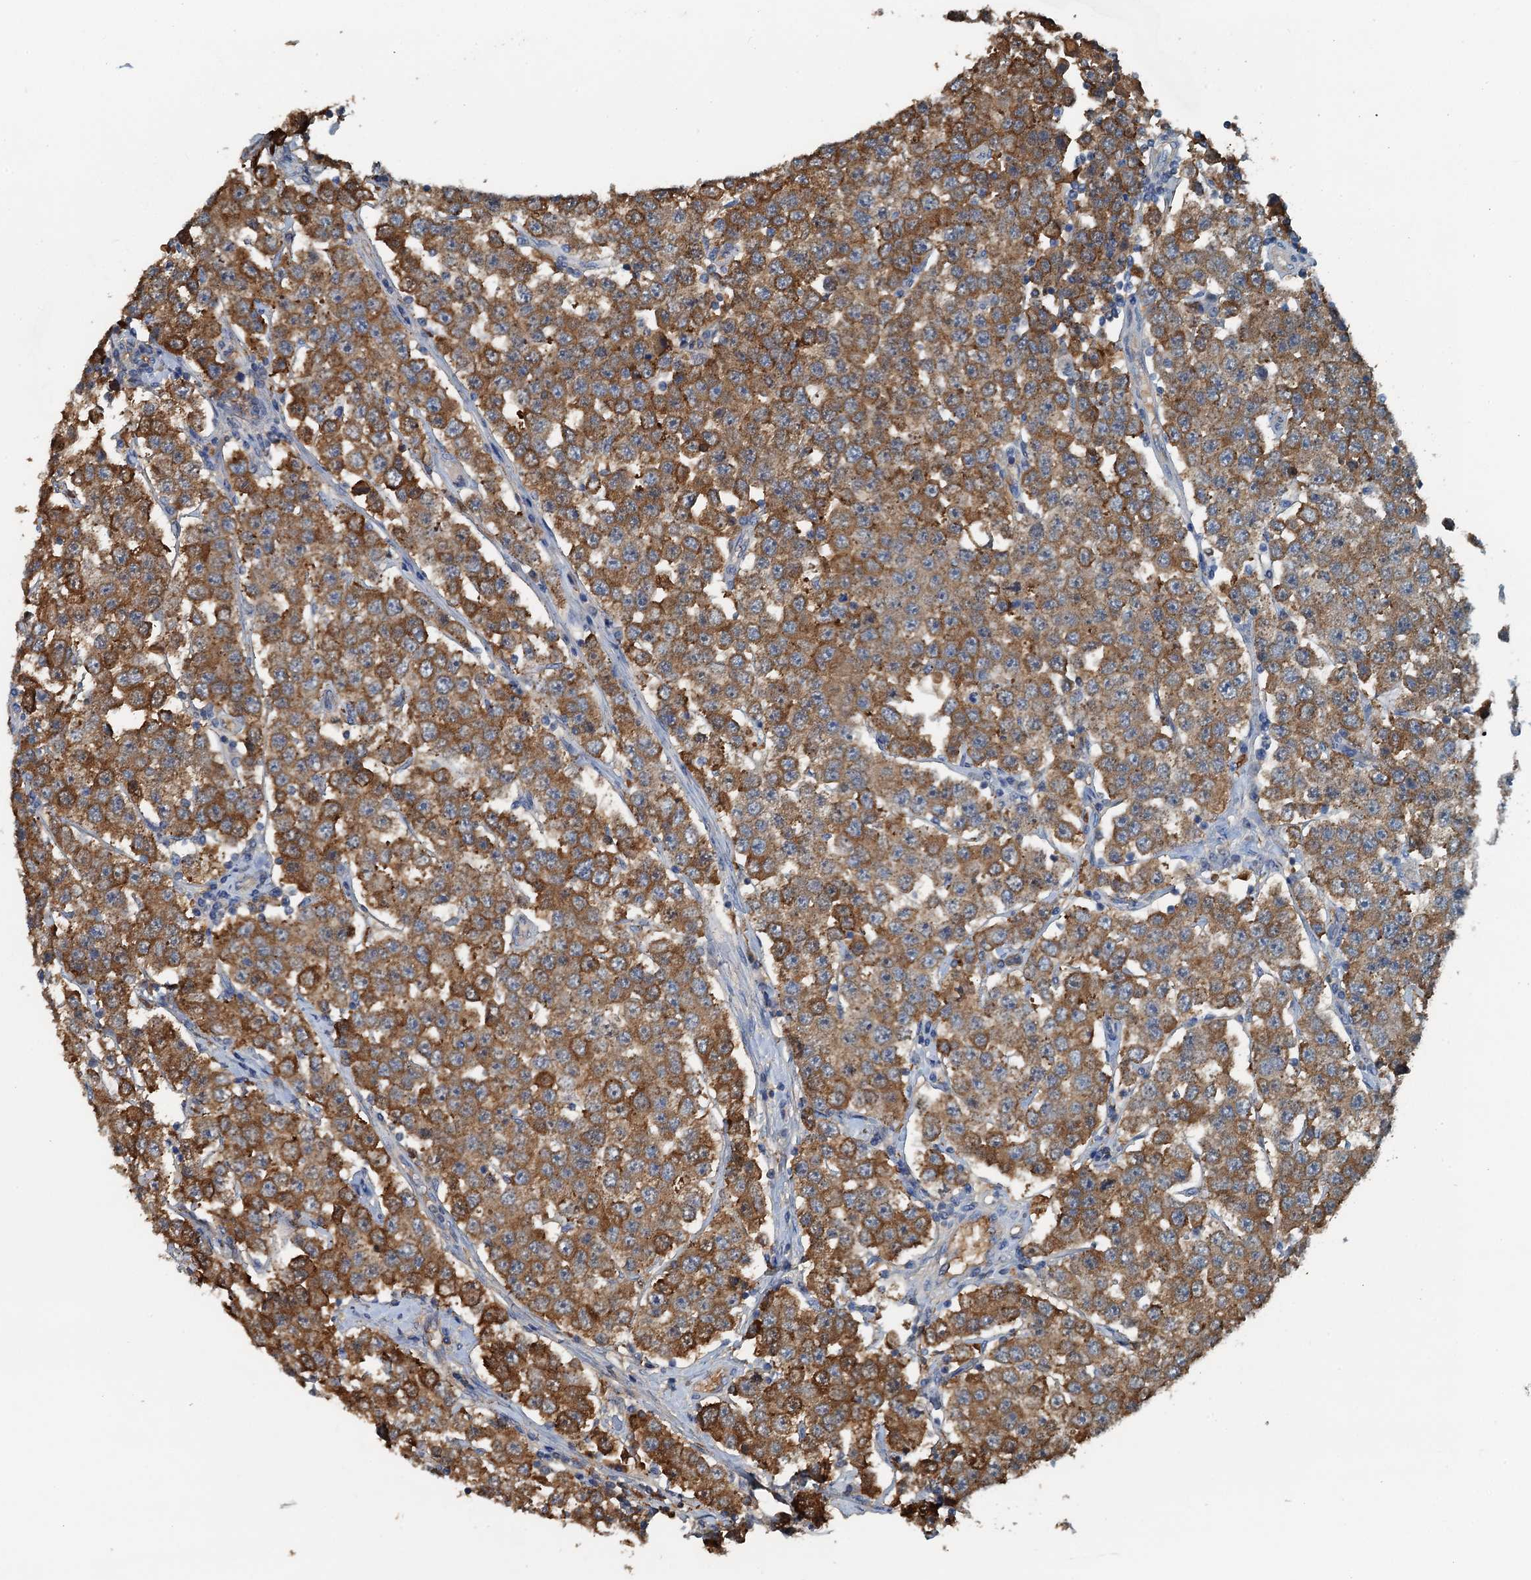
{"staining": {"intensity": "moderate", "quantity": ">75%", "location": "cytoplasmic/membranous"}, "tissue": "testis cancer", "cell_type": "Tumor cells", "image_type": "cancer", "snomed": [{"axis": "morphology", "description": "Seminoma, NOS"}, {"axis": "topography", "description": "Testis"}], "caption": "Testis cancer (seminoma) stained with a protein marker demonstrates moderate staining in tumor cells.", "gene": "LSM14B", "patient": {"sex": "male", "age": 28}}